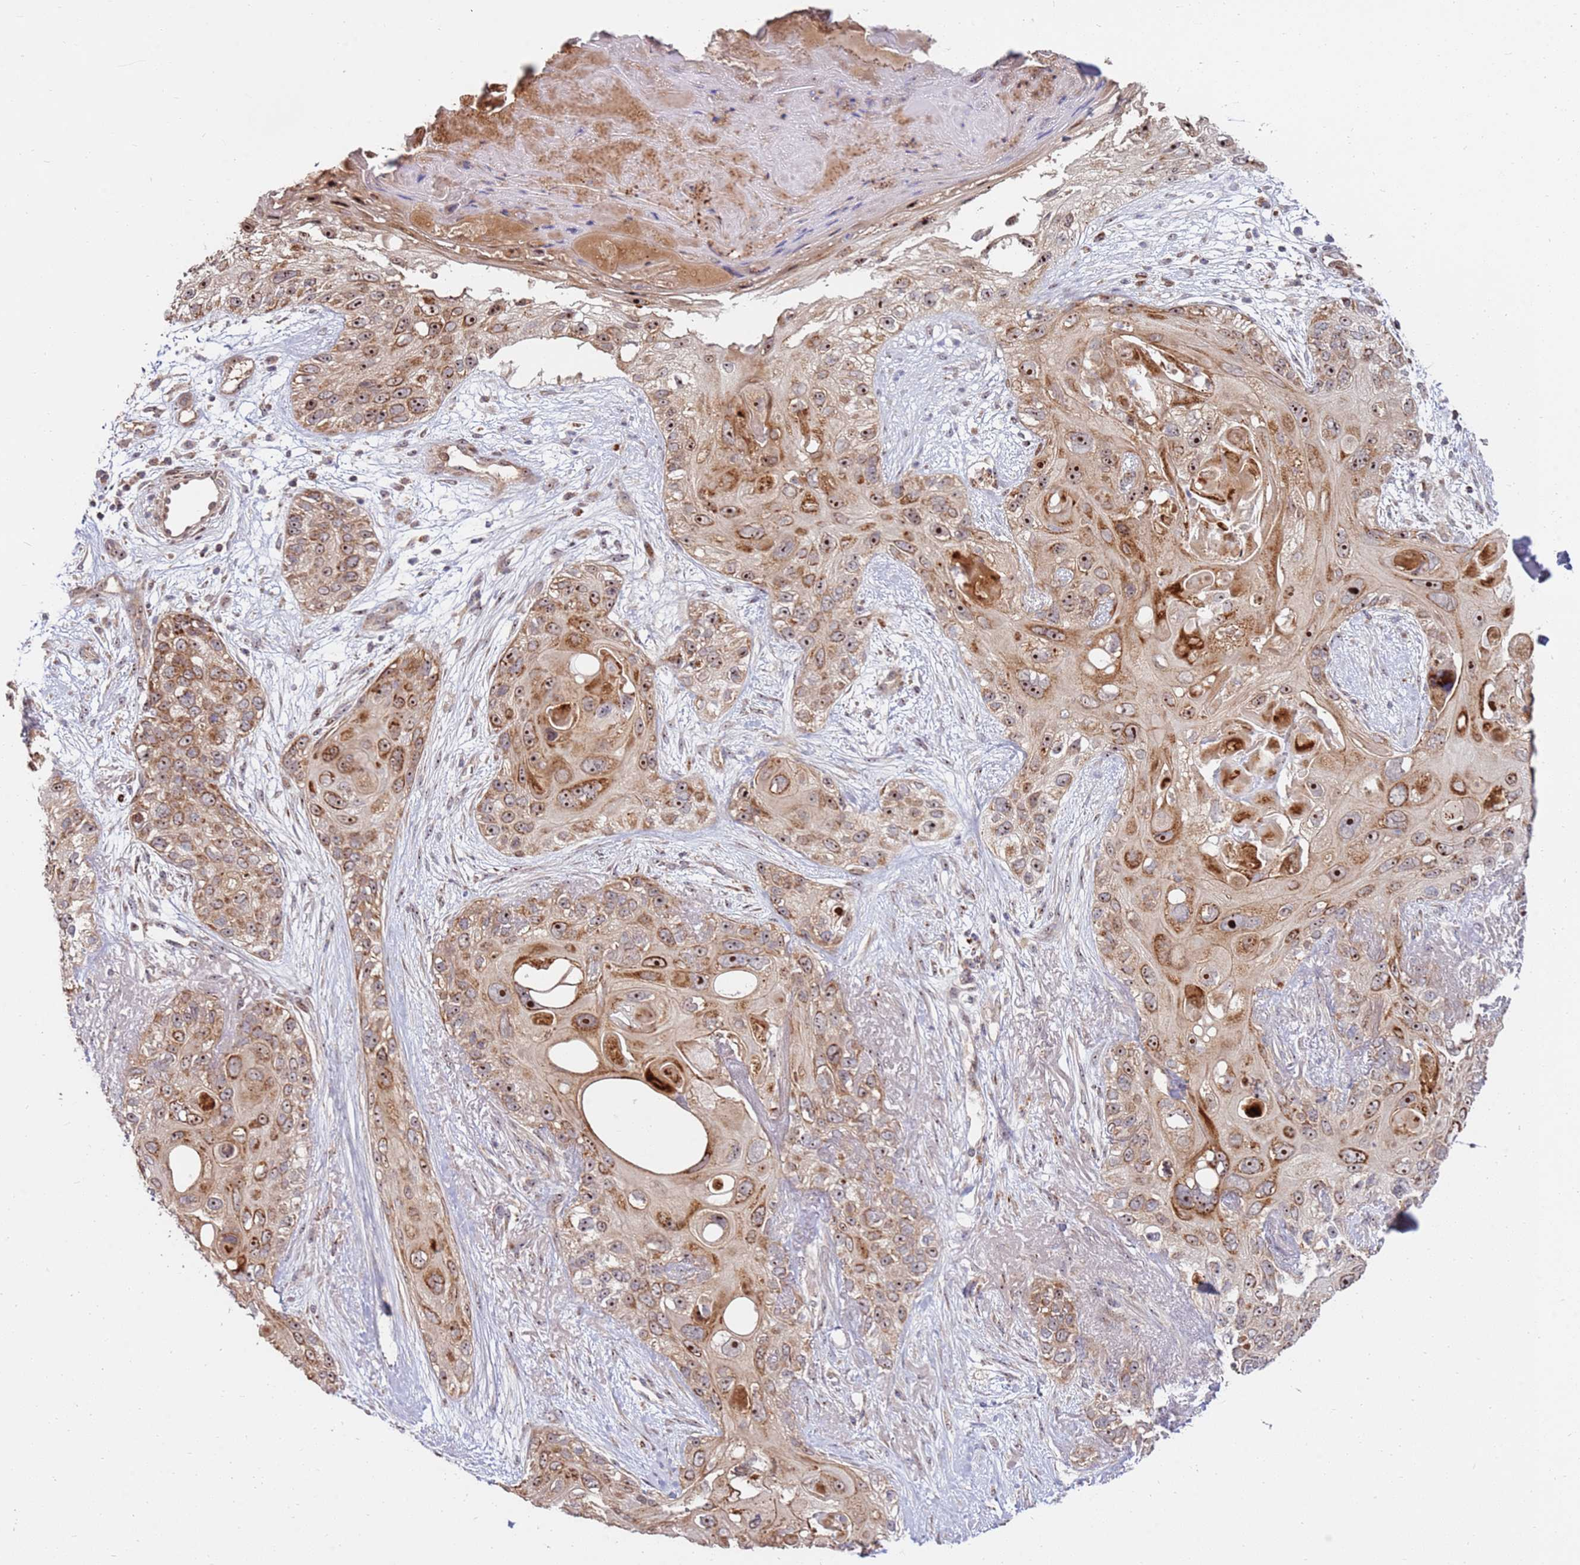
{"staining": {"intensity": "moderate", "quantity": ">75%", "location": "cytoplasmic/membranous,nuclear"}, "tissue": "skin cancer", "cell_type": "Tumor cells", "image_type": "cancer", "snomed": [{"axis": "morphology", "description": "Normal tissue, NOS"}, {"axis": "morphology", "description": "Squamous cell carcinoma, NOS"}, {"axis": "topography", "description": "Skin"}], "caption": "A brown stain shows moderate cytoplasmic/membranous and nuclear positivity of a protein in human squamous cell carcinoma (skin) tumor cells.", "gene": "KIF25", "patient": {"sex": "male", "age": 72}}